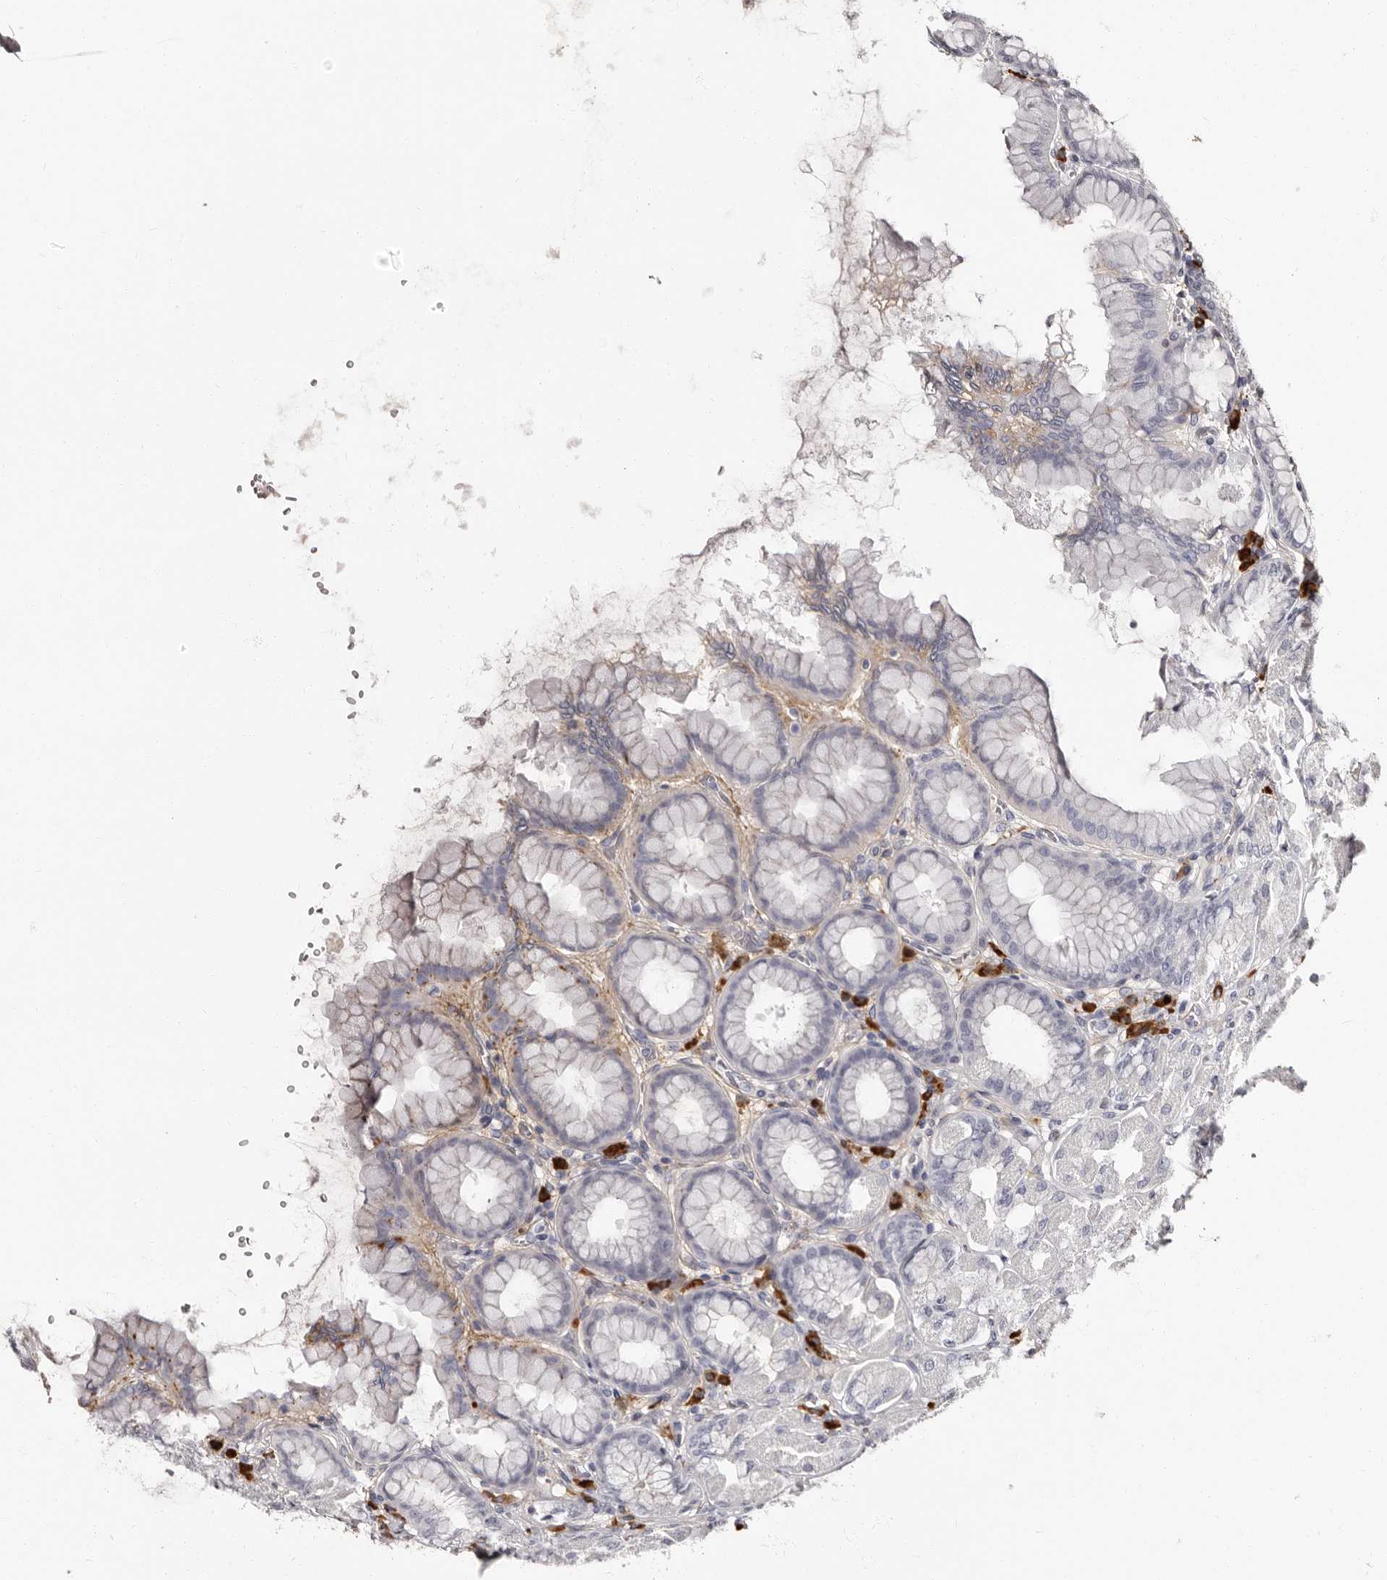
{"staining": {"intensity": "negative", "quantity": "none", "location": "none"}, "tissue": "stomach", "cell_type": "Glandular cells", "image_type": "normal", "snomed": [{"axis": "morphology", "description": "Normal tissue, NOS"}, {"axis": "topography", "description": "Stomach, upper"}], "caption": "This photomicrograph is of normal stomach stained with immunohistochemistry to label a protein in brown with the nuclei are counter-stained blue. There is no expression in glandular cells.", "gene": "TBC1D22B", "patient": {"sex": "female", "age": 56}}